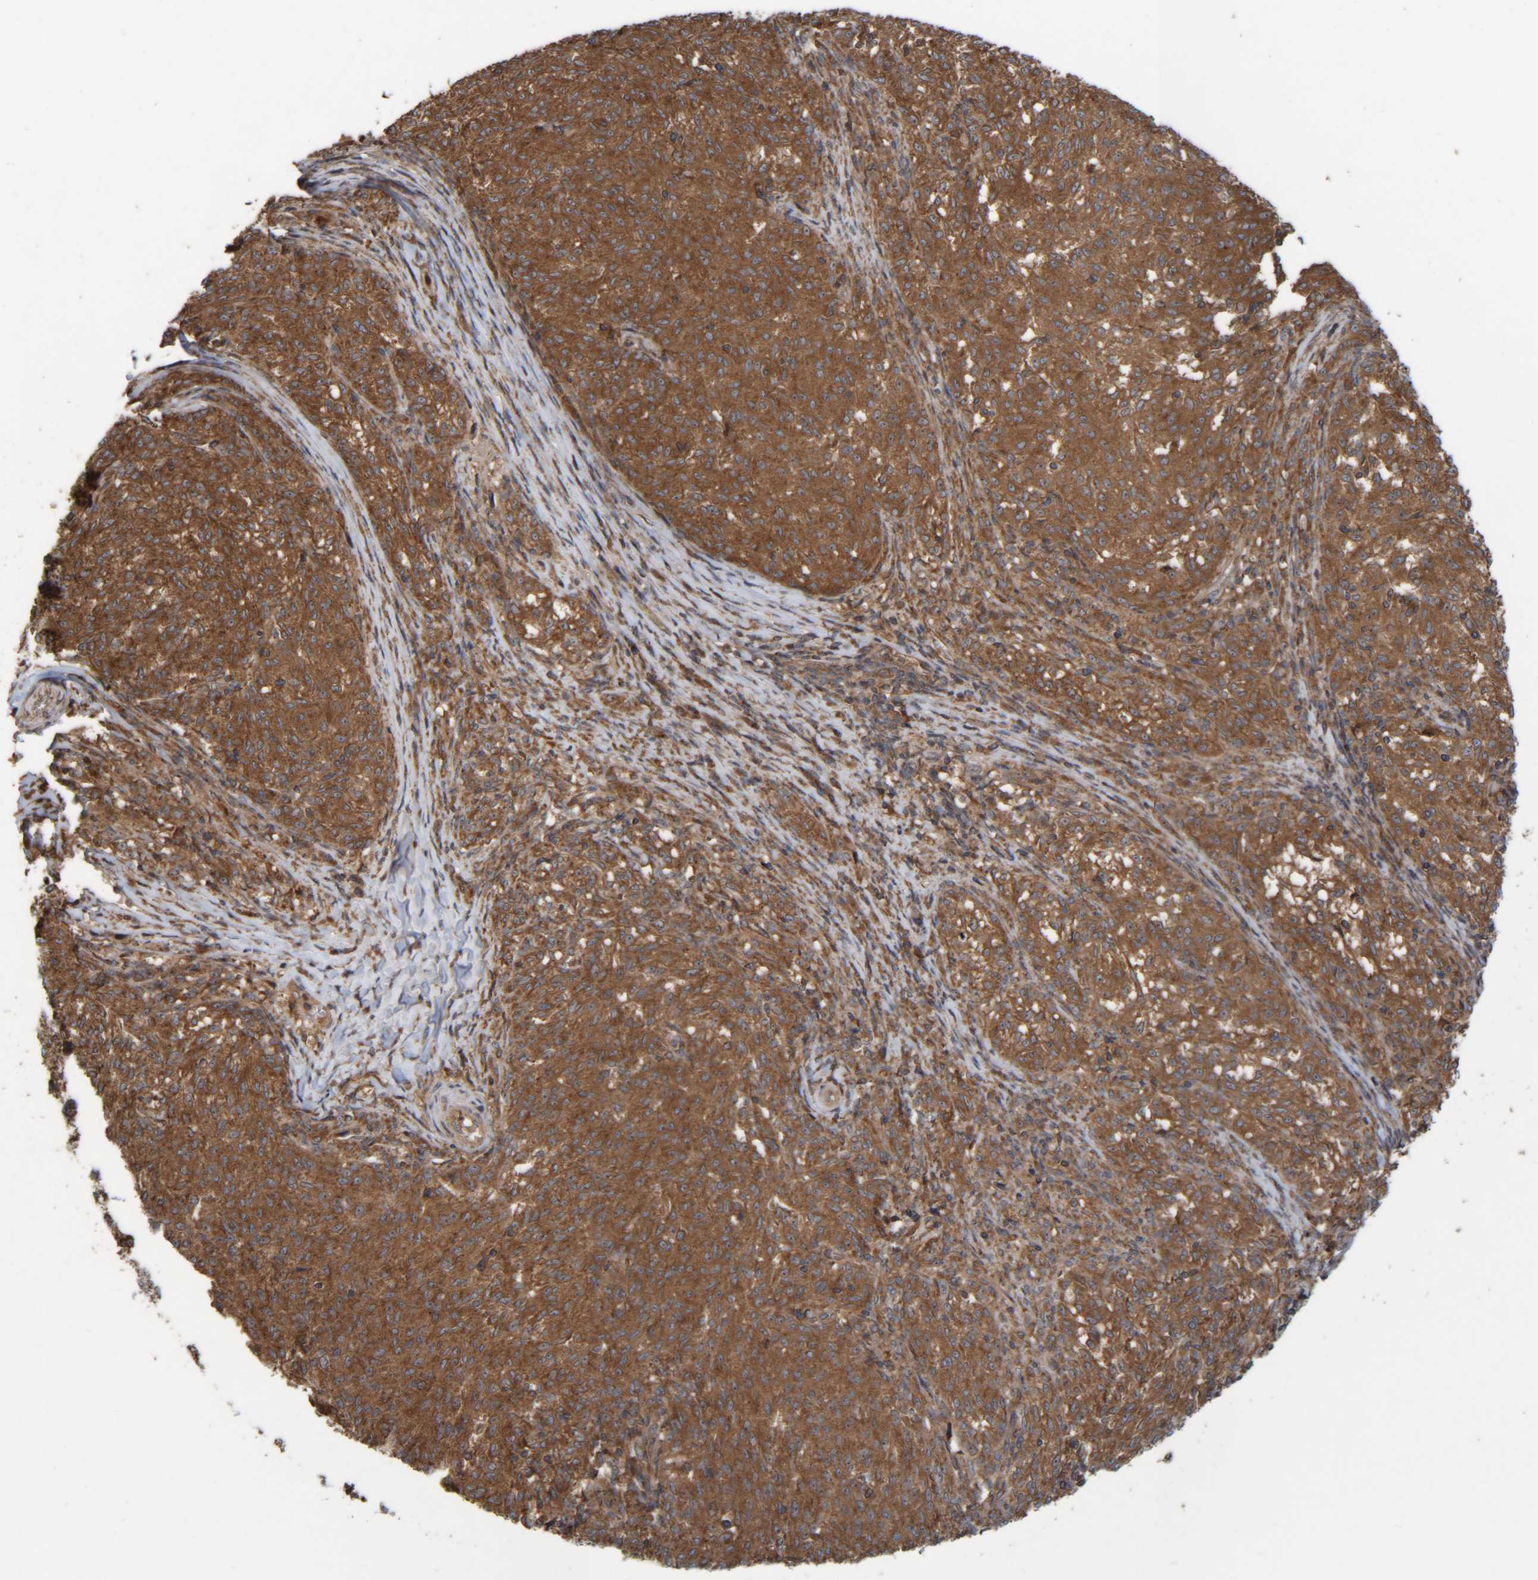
{"staining": {"intensity": "strong", "quantity": ">75%", "location": "cytoplasmic/membranous"}, "tissue": "melanoma", "cell_type": "Tumor cells", "image_type": "cancer", "snomed": [{"axis": "morphology", "description": "Malignant melanoma, NOS"}, {"axis": "topography", "description": "Skin"}], "caption": "High-power microscopy captured an immunohistochemistry image of malignant melanoma, revealing strong cytoplasmic/membranous expression in approximately >75% of tumor cells. (brown staining indicates protein expression, while blue staining denotes nuclei).", "gene": "CCDC57", "patient": {"sex": "female", "age": 72}}